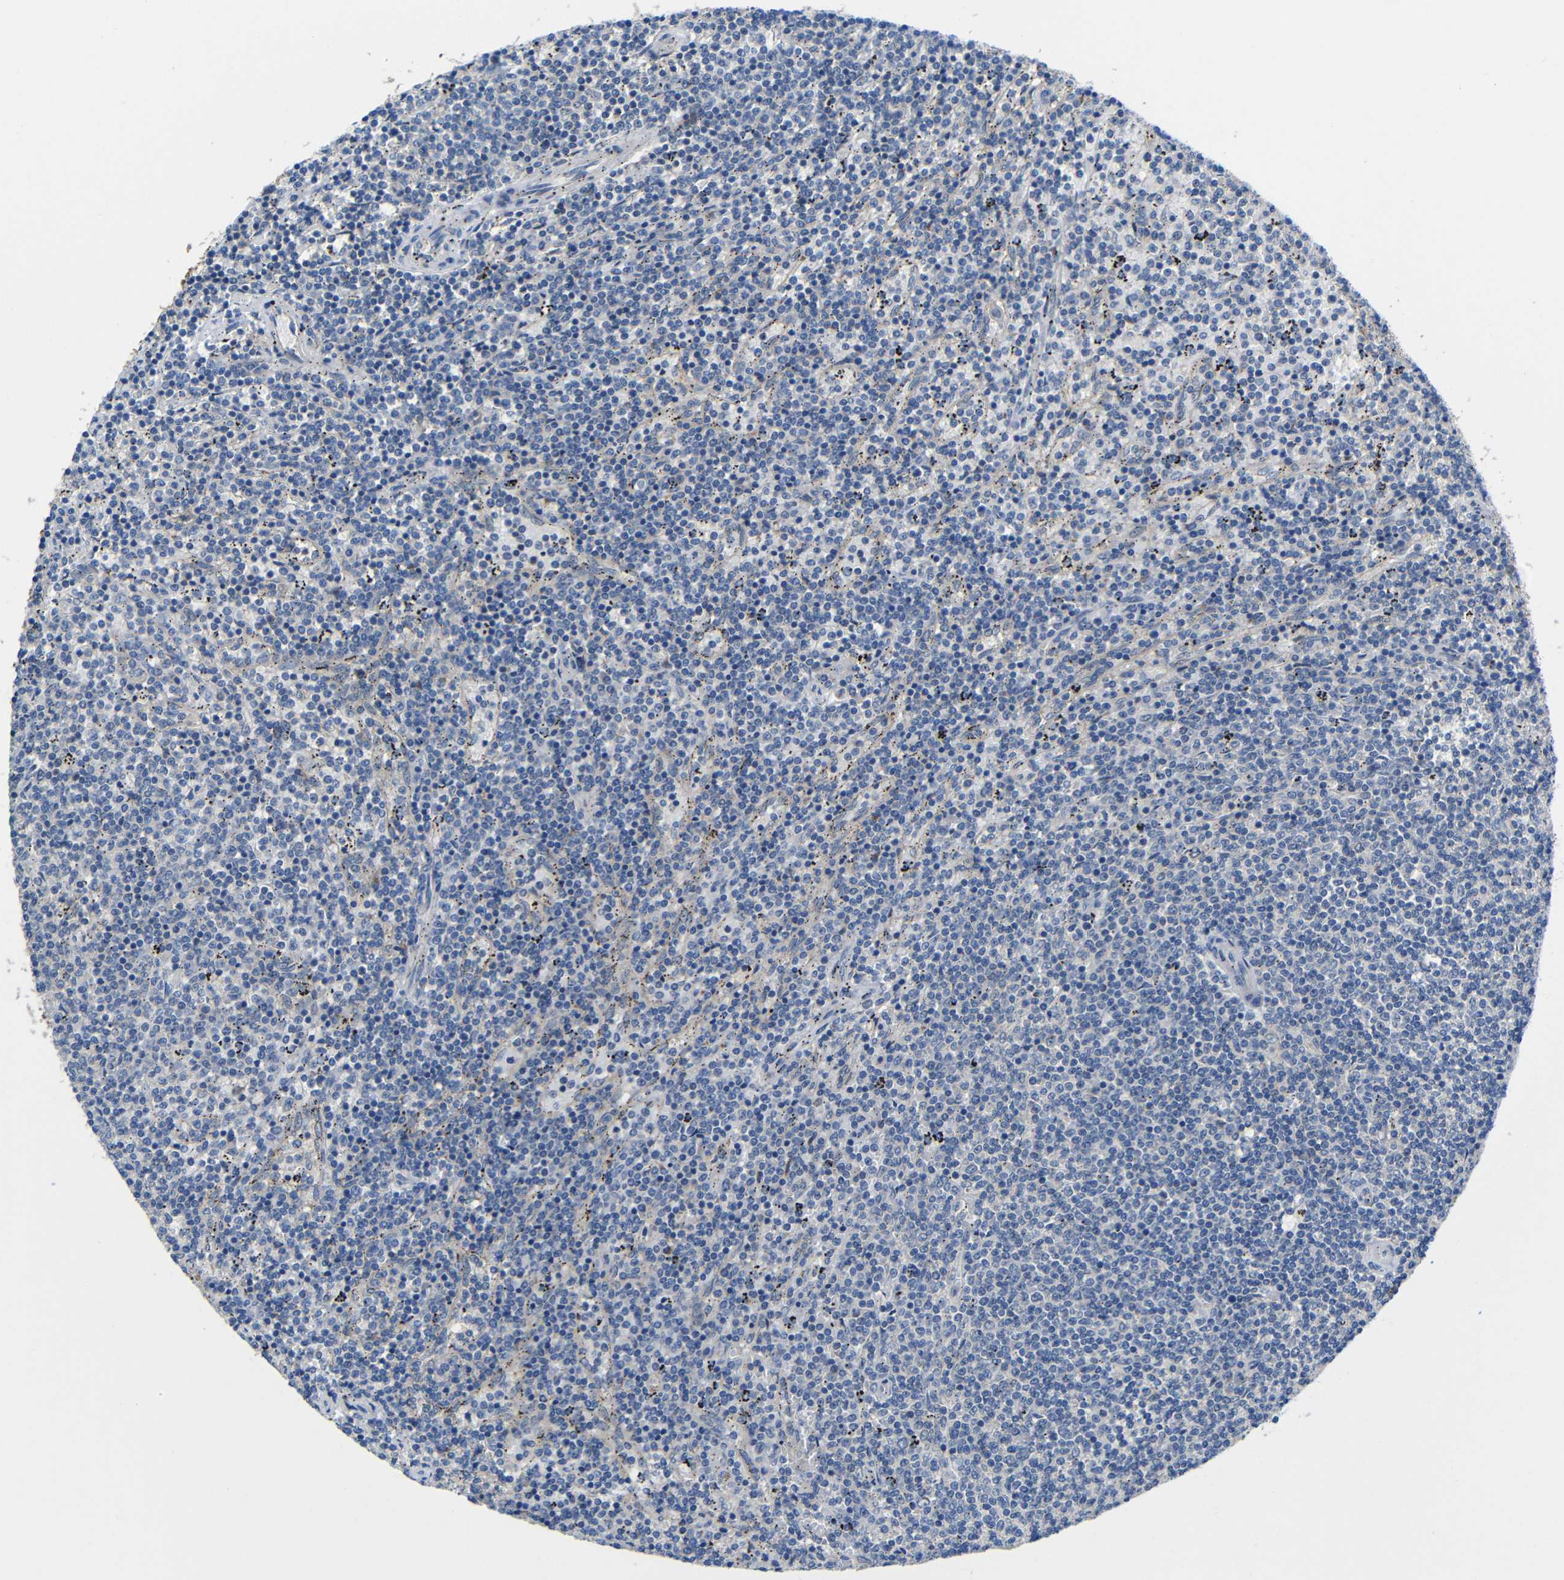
{"staining": {"intensity": "negative", "quantity": "none", "location": "none"}, "tissue": "lymphoma", "cell_type": "Tumor cells", "image_type": "cancer", "snomed": [{"axis": "morphology", "description": "Malignant lymphoma, non-Hodgkin's type, Low grade"}, {"axis": "topography", "description": "Spleen"}], "caption": "Immunohistochemistry histopathology image of human low-grade malignant lymphoma, non-Hodgkin's type stained for a protein (brown), which reveals no positivity in tumor cells.", "gene": "ZNF90", "patient": {"sex": "female", "age": 50}}